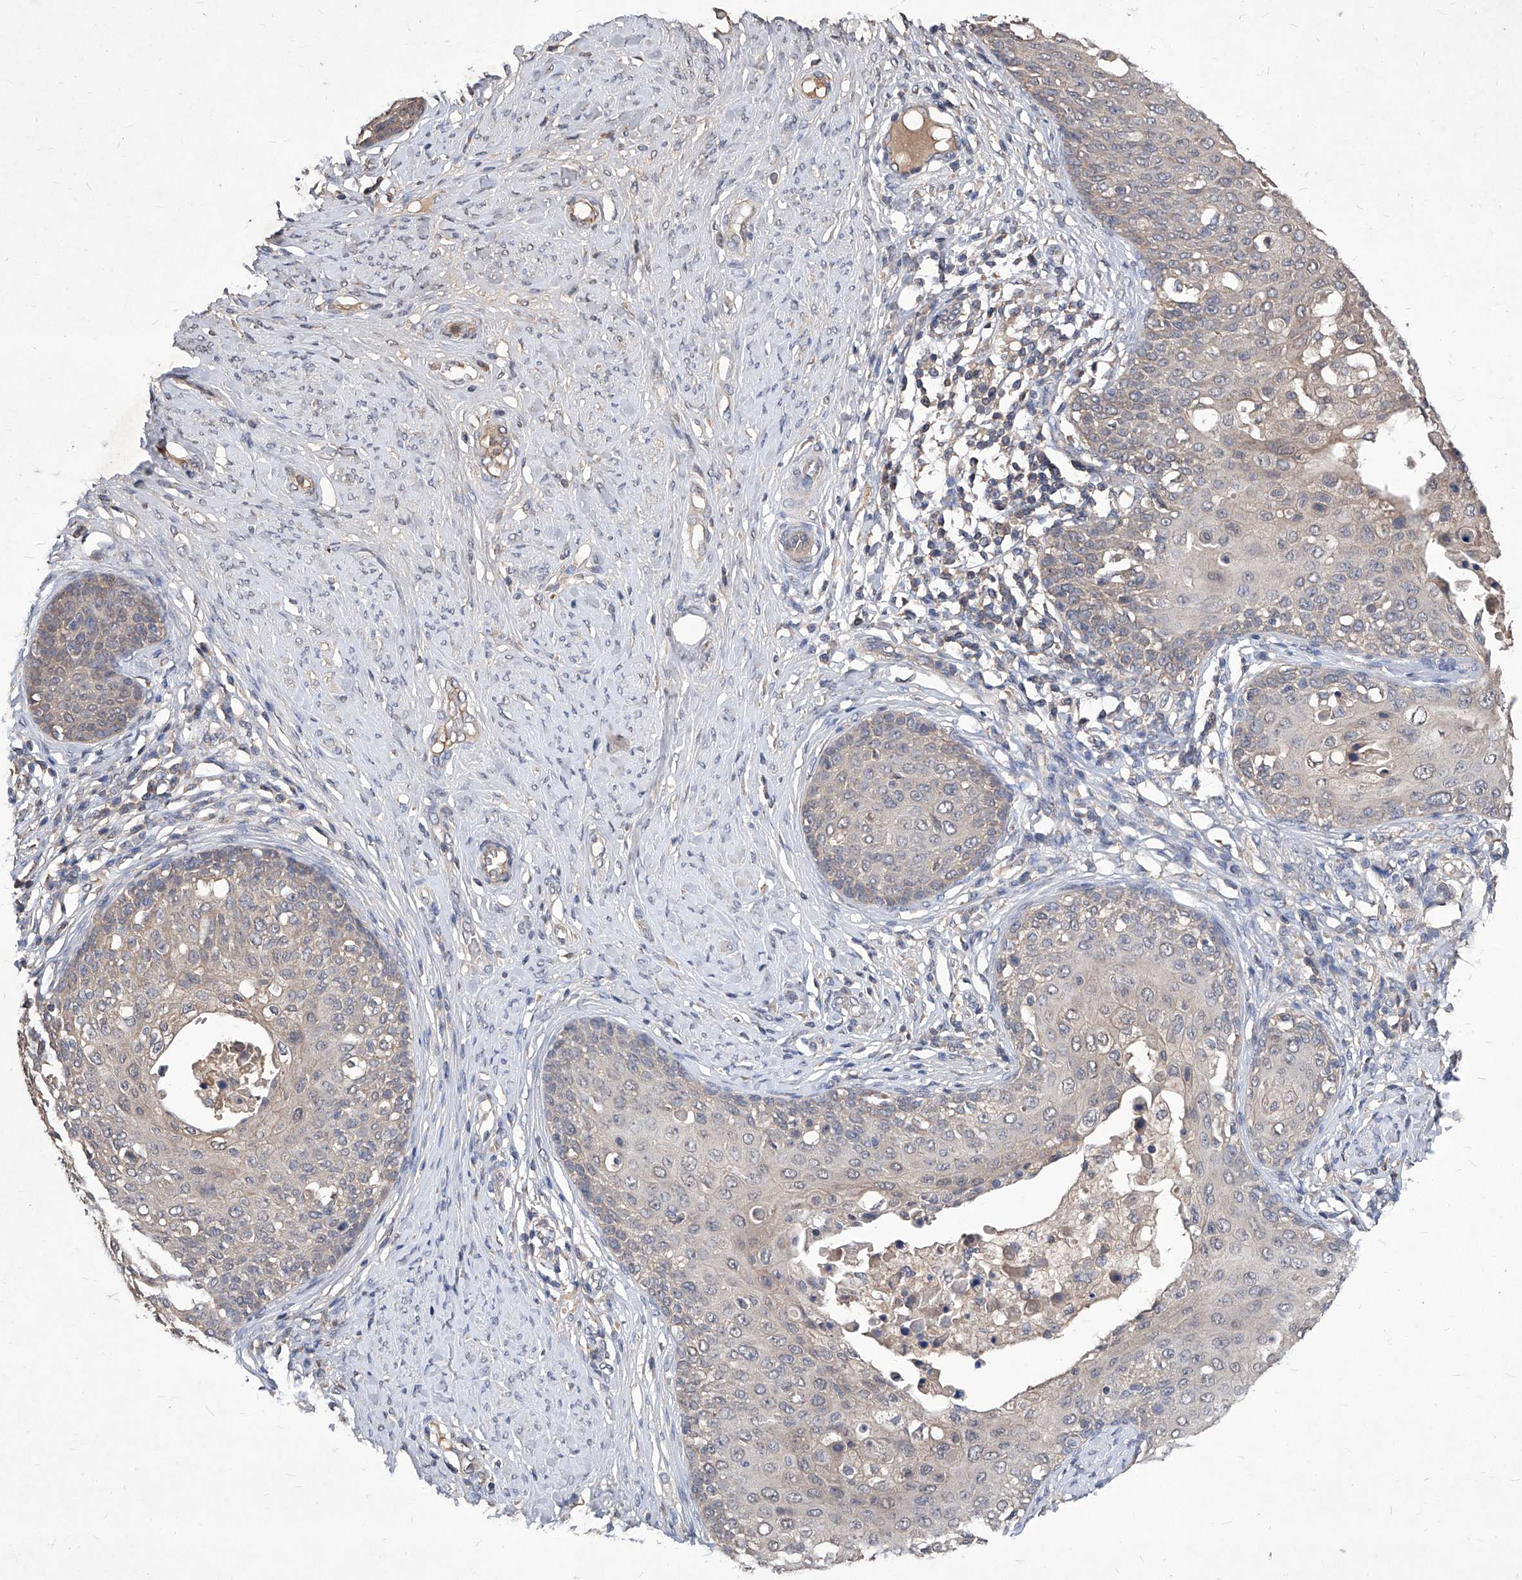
{"staining": {"intensity": "weak", "quantity": "<25%", "location": "cytoplasmic/membranous"}, "tissue": "cervical cancer", "cell_type": "Tumor cells", "image_type": "cancer", "snomed": [{"axis": "morphology", "description": "Squamous cell carcinoma, NOS"}, {"axis": "morphology", "description": "Adenocarcinoma, NOS"}, {"axis": "topography", "description": "Cervix"}], "caption": "This is an immunohistochemistry (IHC) photomicrograph of adenocarcinoma (cervical). There is no expression in tumor cells.", "gene": "SYNGR1", "patient": {"sex": "female", "age": 52}}